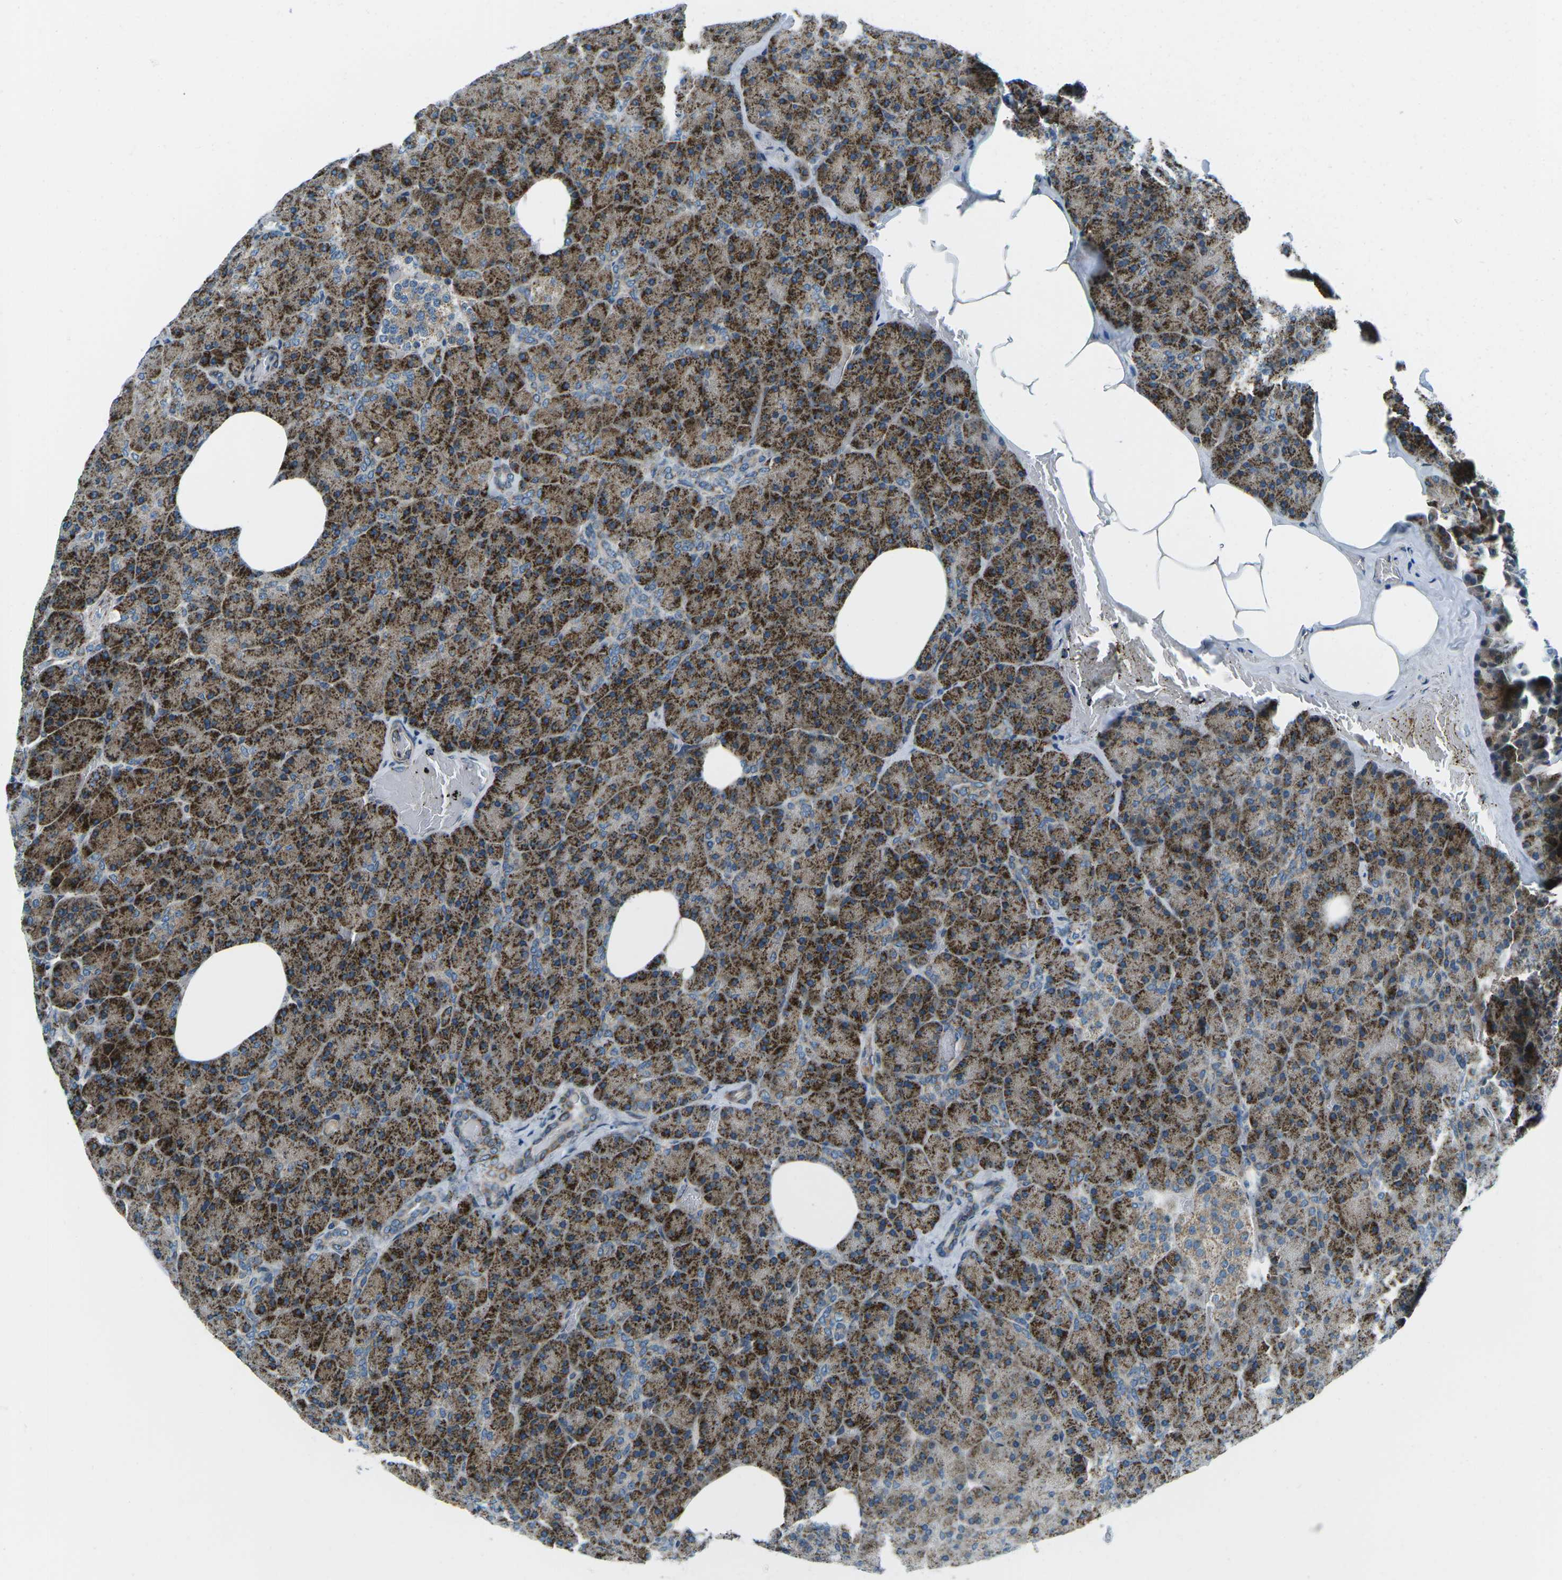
{"staining": {"intensity": "strong", "quantity": ">75%", "location": "cytoplasmic/membranous"}, "tissue": "pancreas", "cell_type": "Exocrine glandular cells", "image_type": "normal", "snomed": [{"axis": "morphology", "description": "Normal tissue, NOS"}, {"axis": "topography", "description": "Pancreas"}], "caption": "Strong cytoplasmic/membranous staining for a protein is appreciated in approximately >75% of exocrine glandular cells of unremarkable pancreas using immunohistochemistry (IHC).", "gene": "RFESD", "patient": {"sex": "female", "age": 35}}